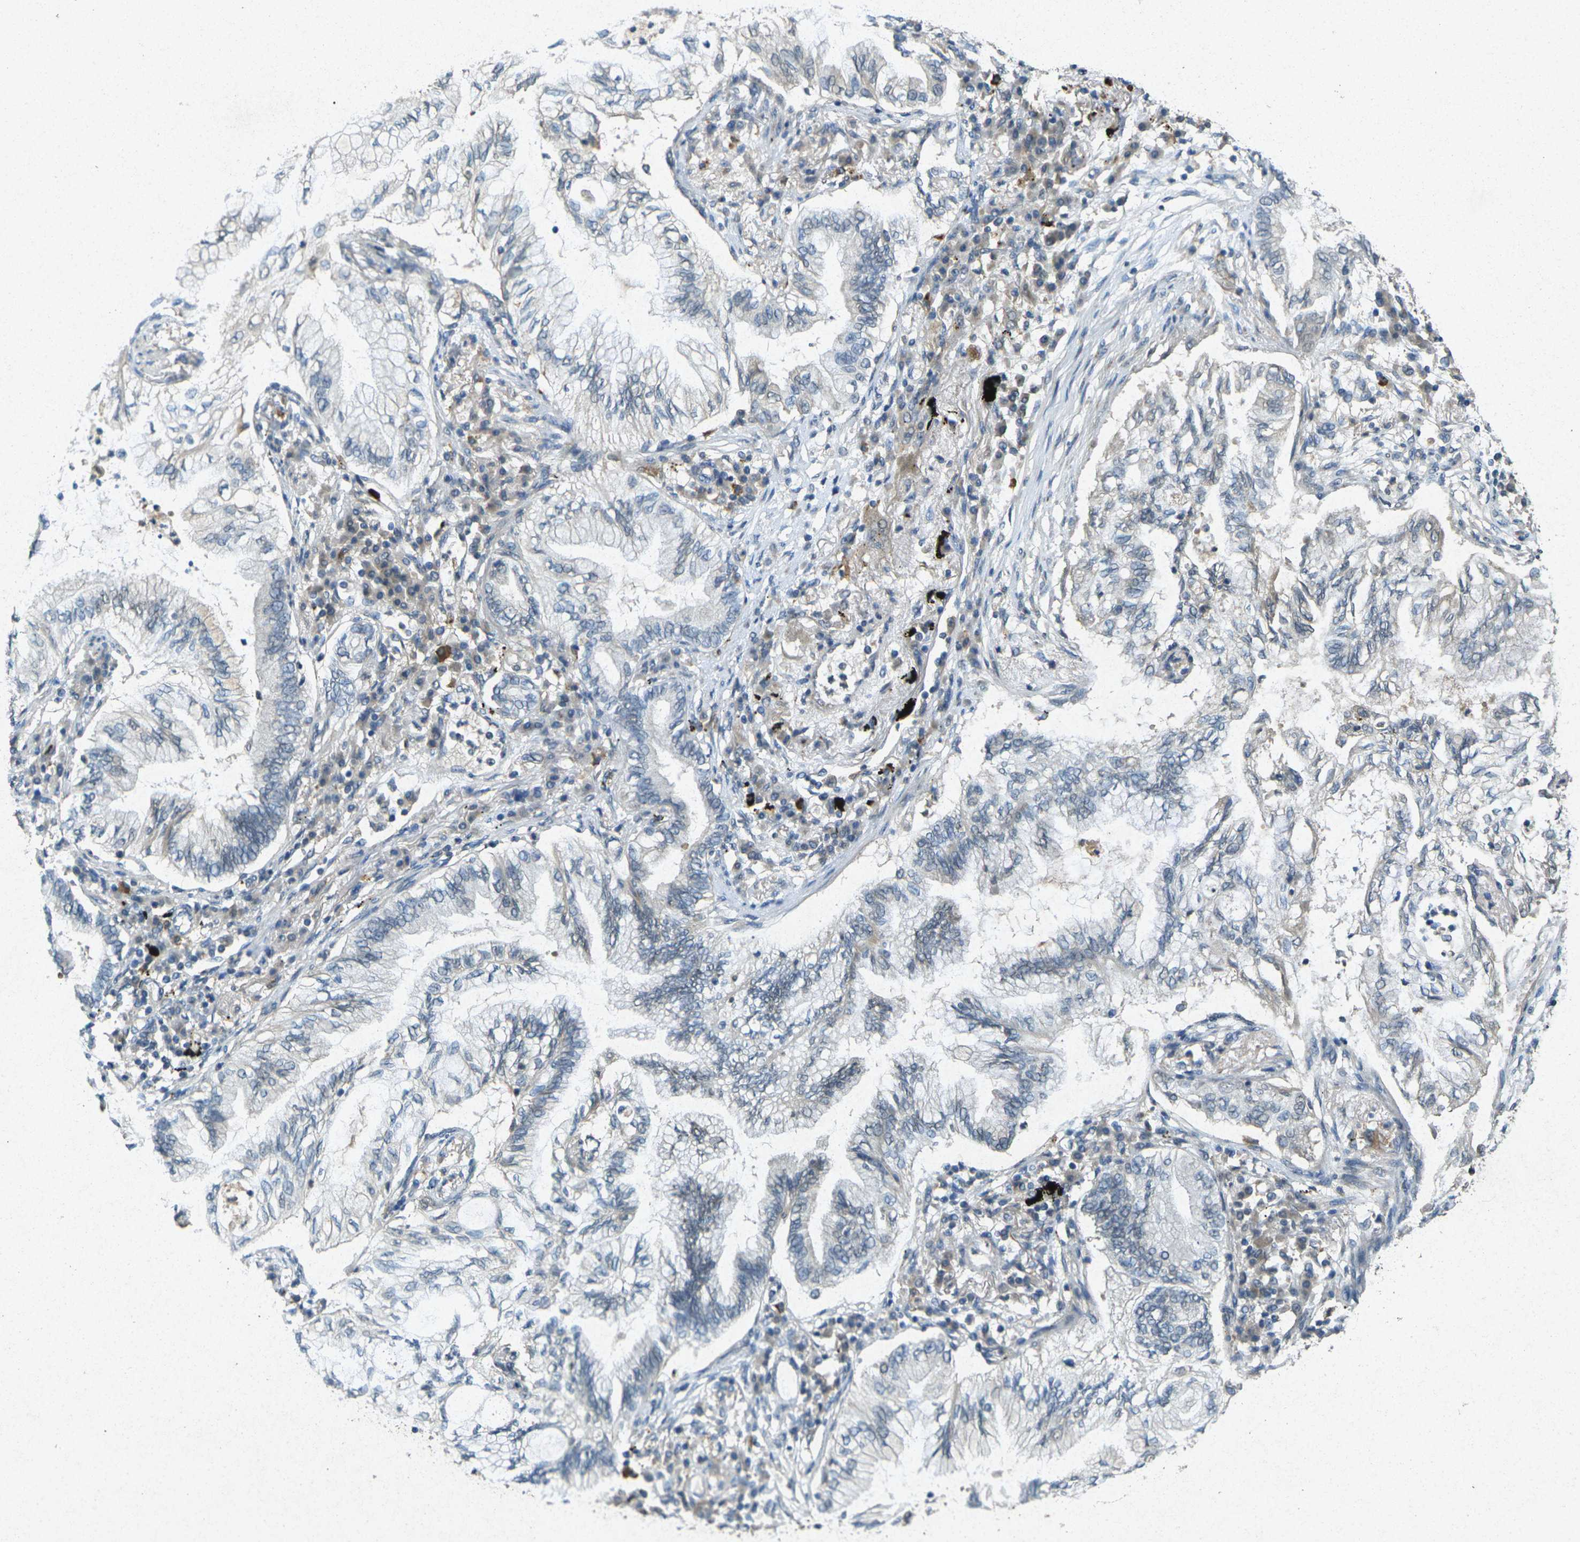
{"staining": {"intensity": "negative", "quantity": "none", "location": "none"}, "tissue": "lung cancer", "cell_type": "Tumor cells", "image_type": "cancer", "snomed": [{"axis": "morphology", "description": "Normal tissue, NOS"}, {"axis": "morphology", "description": "Adenocarcinoma, NOS"}, {"axis": "topography", "description": "Bronchus"}, {"axis": "topography", "description": "Lung"}], "caption": "Immunohistochemistry image of neoplastic tissue: lung adenocarcinoma stained with DAB shows no significant protein positivity in tumor cells. (DAB immunohistochemistry (IHC), high magnification).", "gene": "RGMA", "patient": {"sex": "female", "age": 70}}